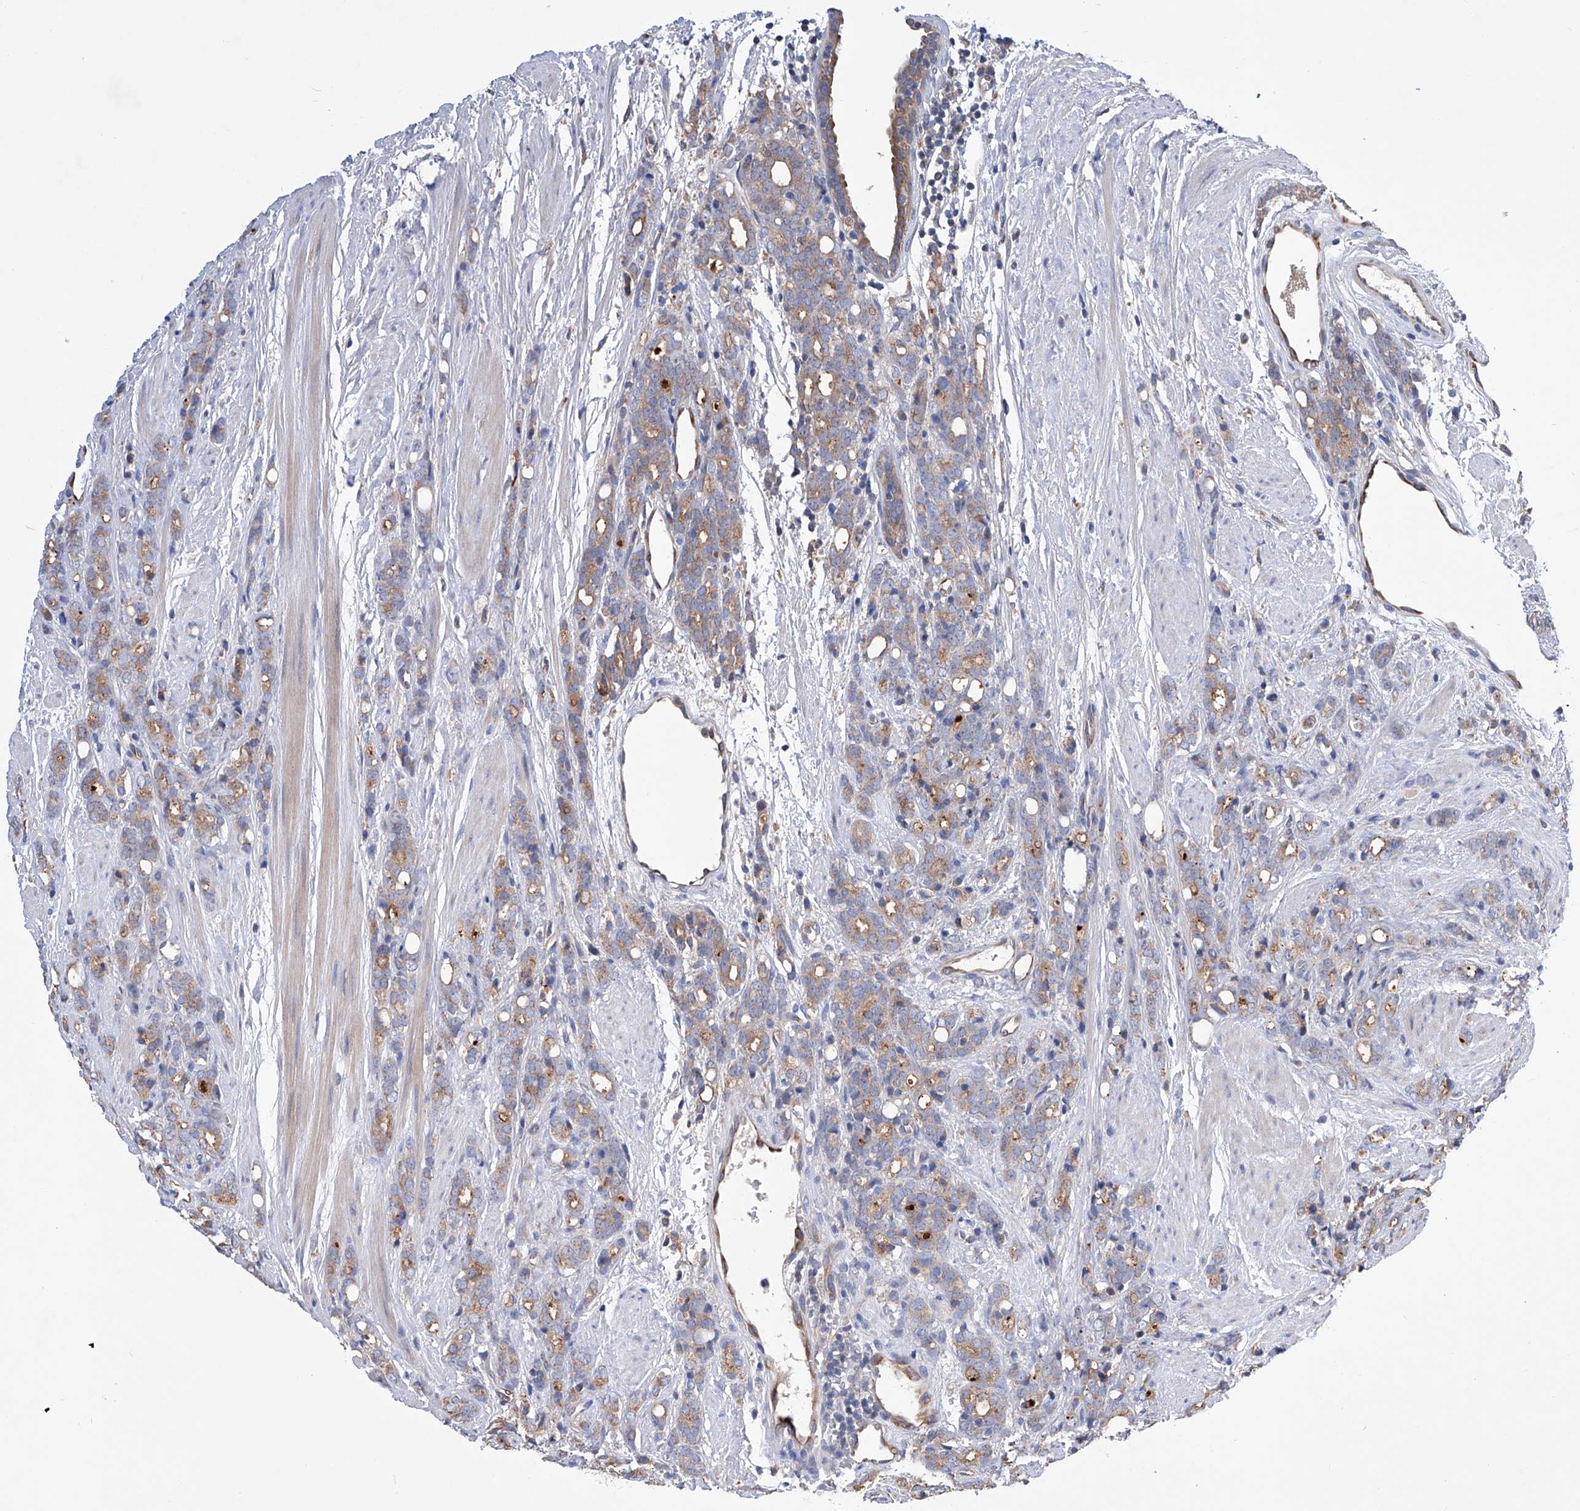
{"staining": {"intensity": "weak", "quantity": "25%-75%", "location": "cytoplasmic/membranous"}, "tissue": "prostate cancer", "cell_type": "Tumor cells", "image_type": "cancer", "snomed": [{"axis": "morphology", "description": "Adenocarcinoma, High grade"}, {"axis": "topography", "description": "Prostate"}], "caption": "Prostate cancer was stained to show a protein in brown. There is low levels of weak cytoplasmic/membranous positivity in about 25%-75% of tumor cells.", "gene": "SPATA20", "patient": {"sex": "male", "age": 62}}